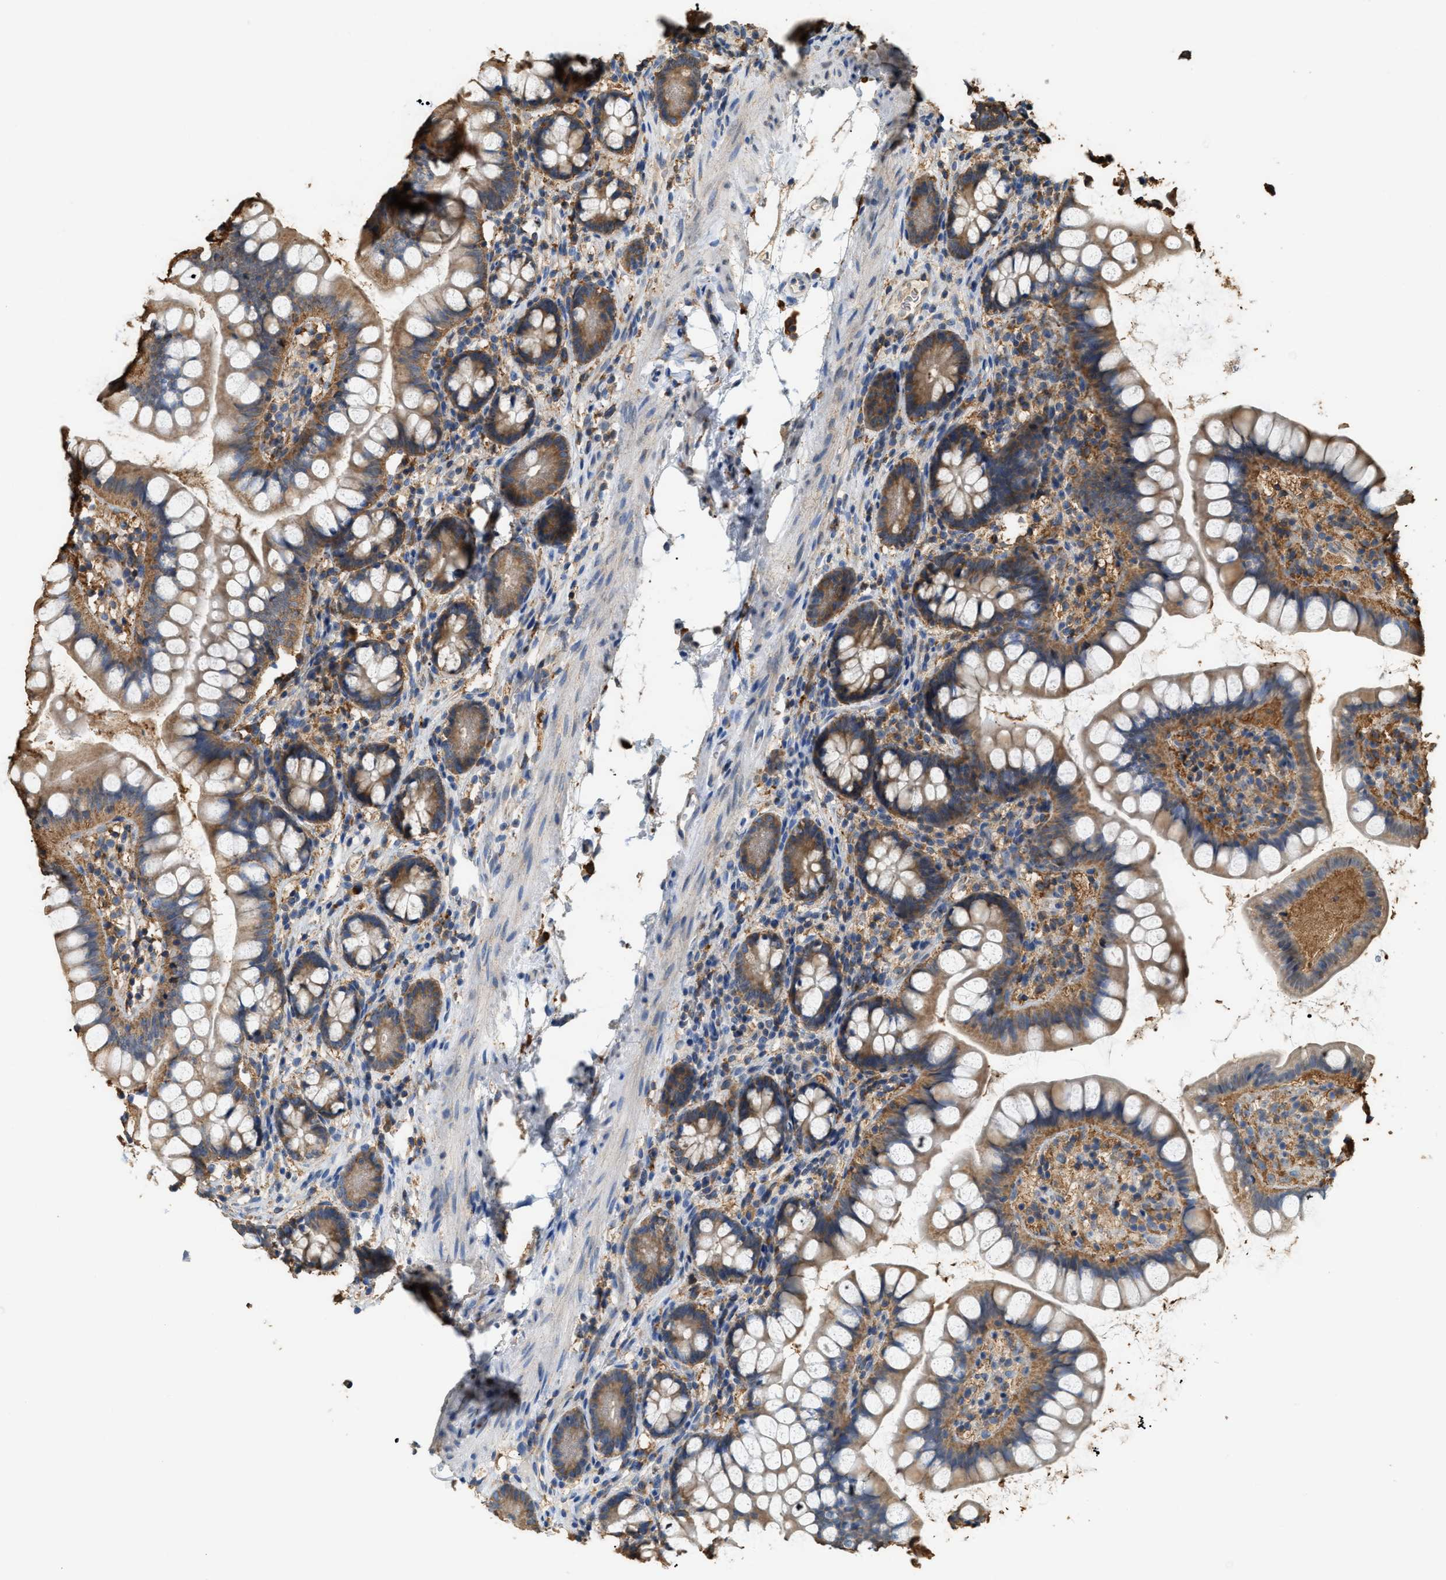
{"staining": {"intensity": "moderate", "quantity": ">75%", "location": "cytoplasmic/membranous"}, "tissue": "small intestine", "cell_type": "Glandular cells", "image_type": "normal", "snomed": [{"axis": "morphology", "description": "Normal tissue, NOS"}, {"axis": "topography", "description": "Small intestine"}], "caption": "Glandular cells display medium levels of moderate cytoplasmic/membranous positivity in about >75% of cells in benign small intestine.", "gene": "GCN1", "patient": {"sex": "female", "age": 84}}